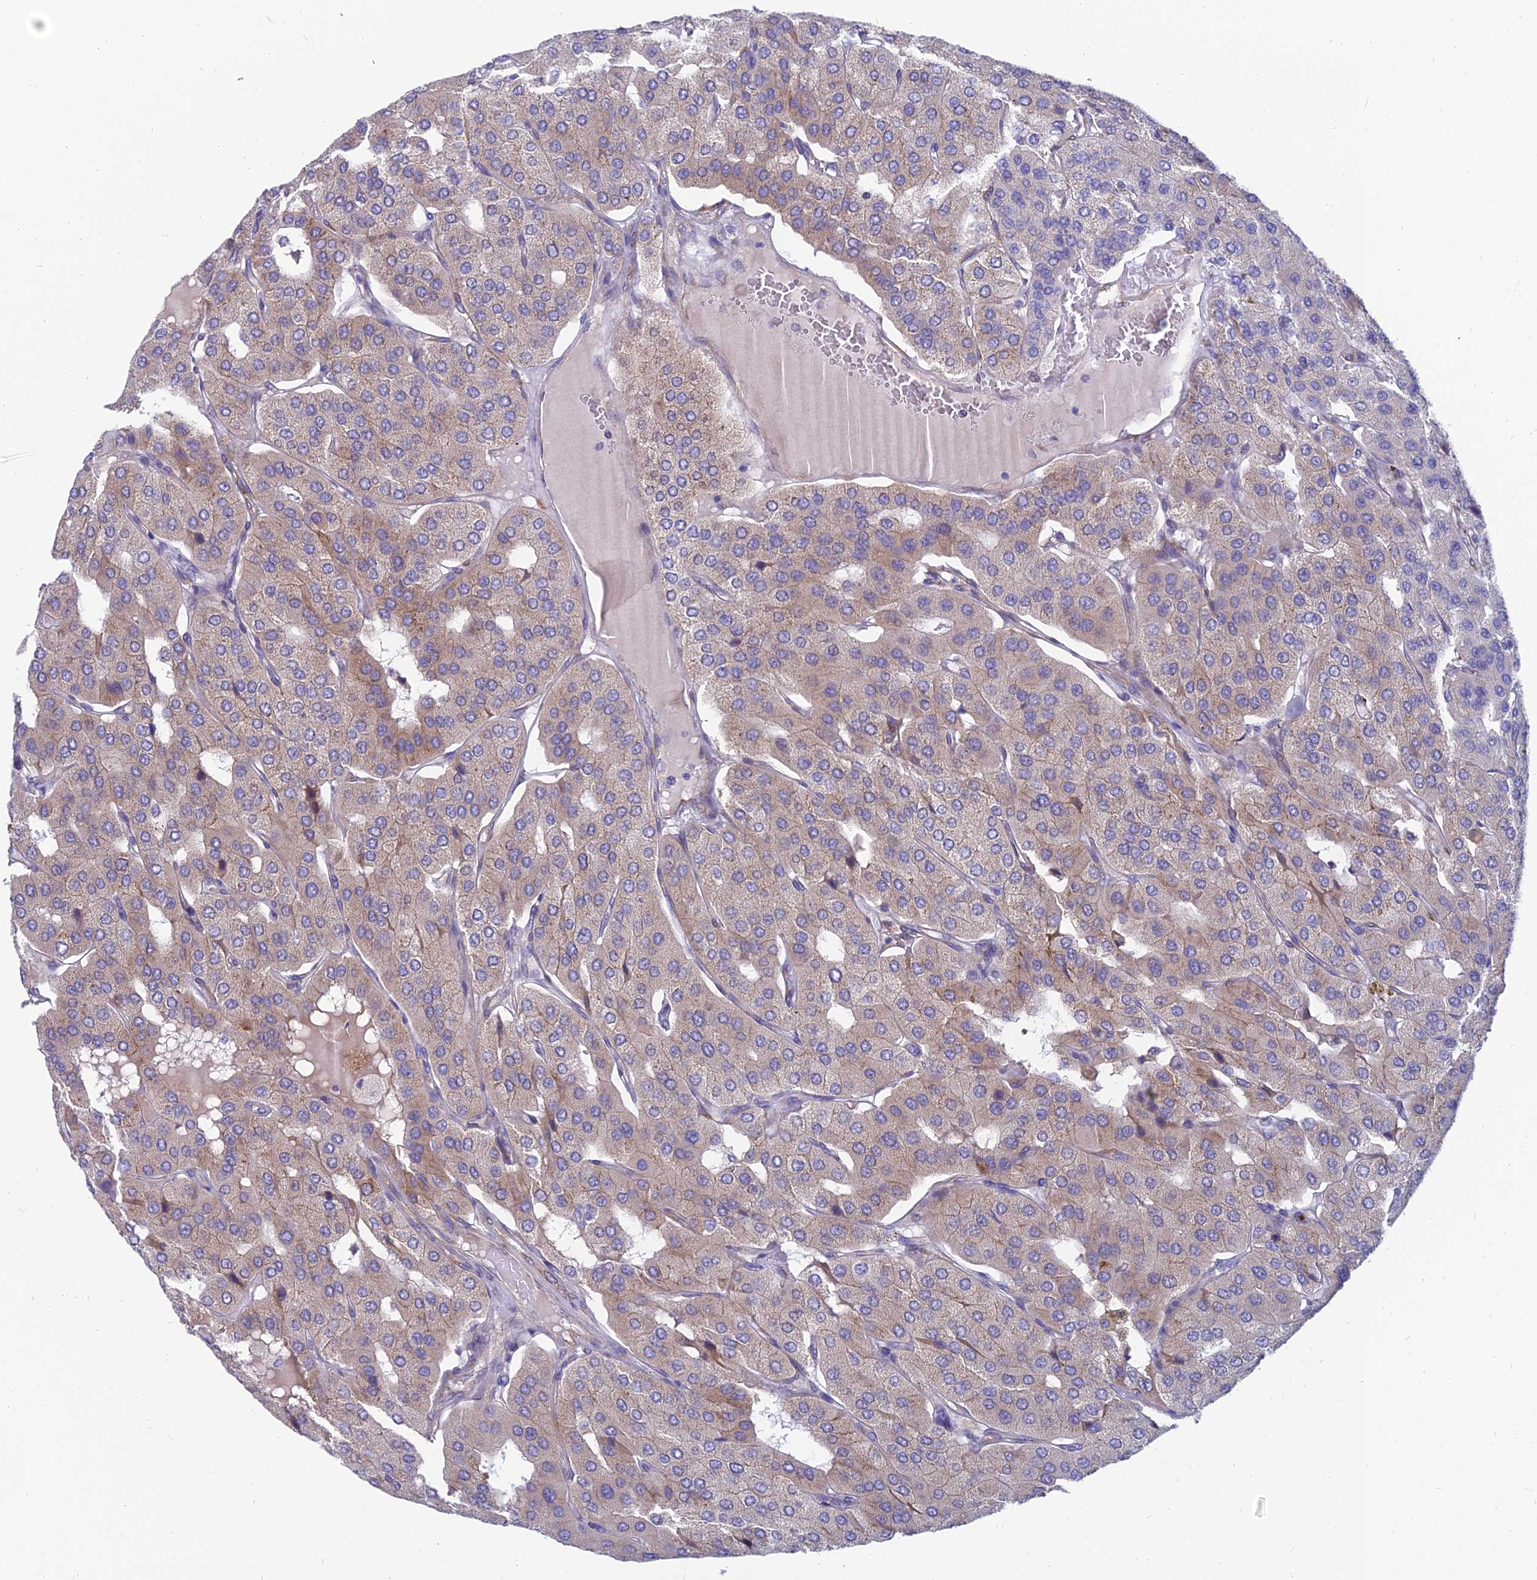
{"staining": {"intensity": "weak", "quantity": ">75%", "location": "cytoplasmic/membranous"}, "tissue": "parathyroid gland", "cell_type": "Glandular cells", "image_type": "normal", "snomed": [{"axis": "morphology", "description": "Normal tissue, NOS"}, {"axis": "morphology", "description": "Adenoma, NOS"}, {"axis": "topography", "description": "Parathyroid gland"}], "caption": "A brown stain highlights weak cytoplasmic/membranous positivity of a protein in glandular cells of unremarkable human parathyroid gland. (Stains: DAB (3,3'-diaminobenzidine) in brown, nuclei in blue, Microscopy: brightfield microscopy at high magnification).", "gene": "TXLNA", "patient": {"sex": "female", "age": 86}}